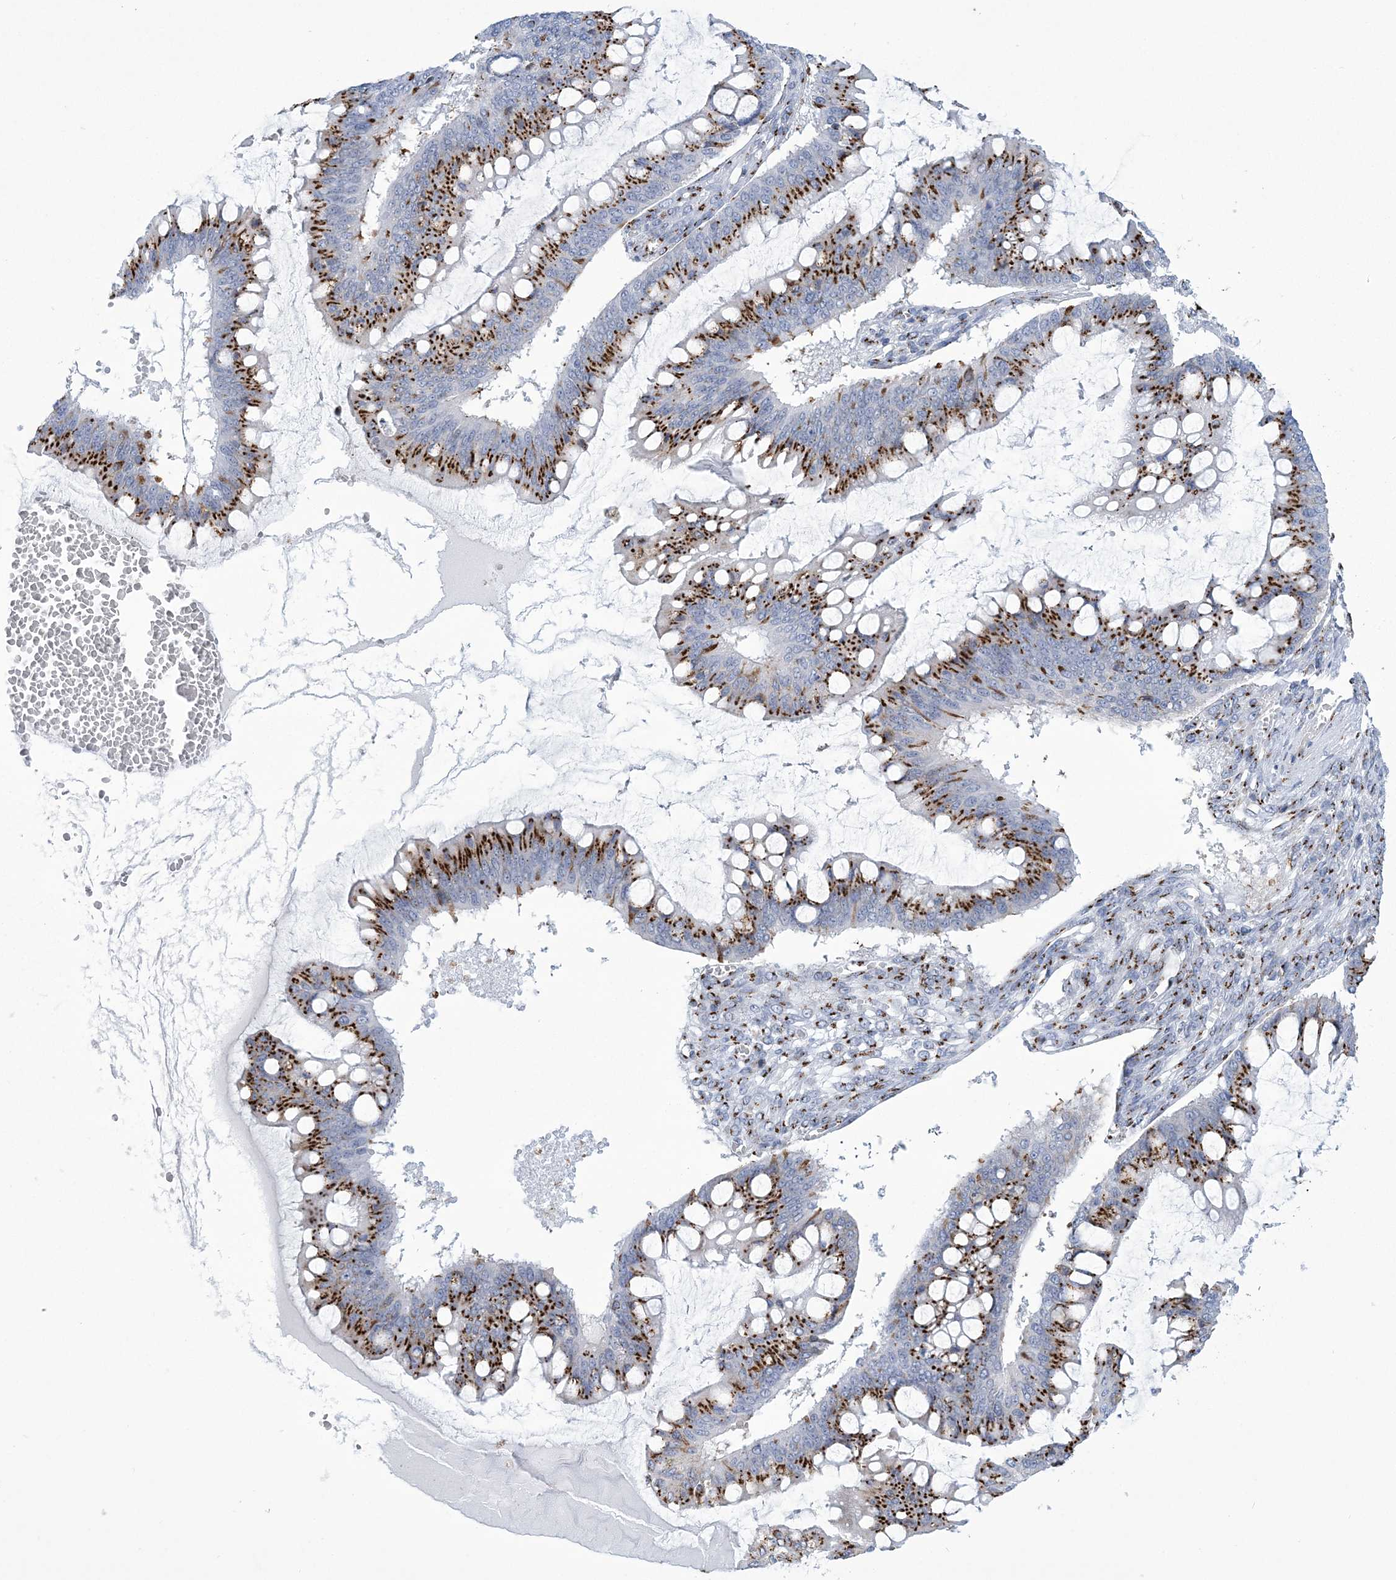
{"staining": {"intensity": "moderate", "quantity": ">75%", "location": "cytoplasmic/membranous"}, "tissue": "ovarian cancer", "cell_type": "Tumor cells", "image_type": "cancer", "snomed": [{"axis": "morphology", "description": "Cystadenocarcinoma, mucinous, NOS"}, {"axis": "topography", "description": "Ovary"}], "caption": "A brown stain labels moderate cytoplasmic/membranous expression of a protein in ovarian mucinous cystadenocarcinoma tumor cells. The protein of interest is shown in brown color, while the nuclei are stained blue.", "gene": "SLX9", "patient": {"sex": "female", "age": 73}}